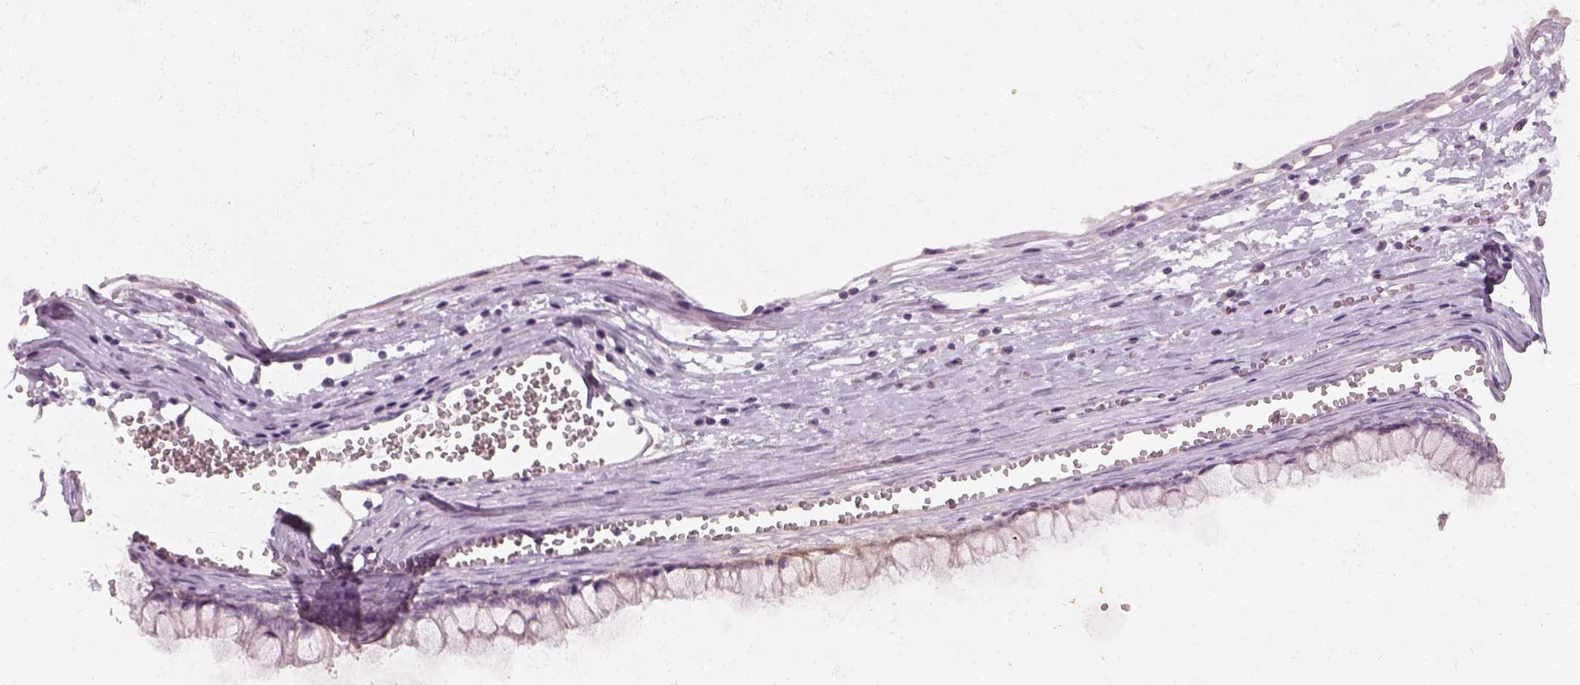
{"staining": {"intensity": "negative", "quantity": "none", "location": "none"}, "tissue": "ovarian cancer", "cell_type": "Tumor cells", "image_type": "cancer", "snomed": [{"axis": "morphology", "description": "Cystadenocarcinoma, mucinous, NOS"}, {"axis": "topography", "description": "Ovary"}], "caption": "Mucinous cystadenocarcinoma (ovarian) was stained to show a protein in brown. There is no significant expression in tumor cells.", "gene": "GDNF", "patient": {"sex": "female", "age": 67}}